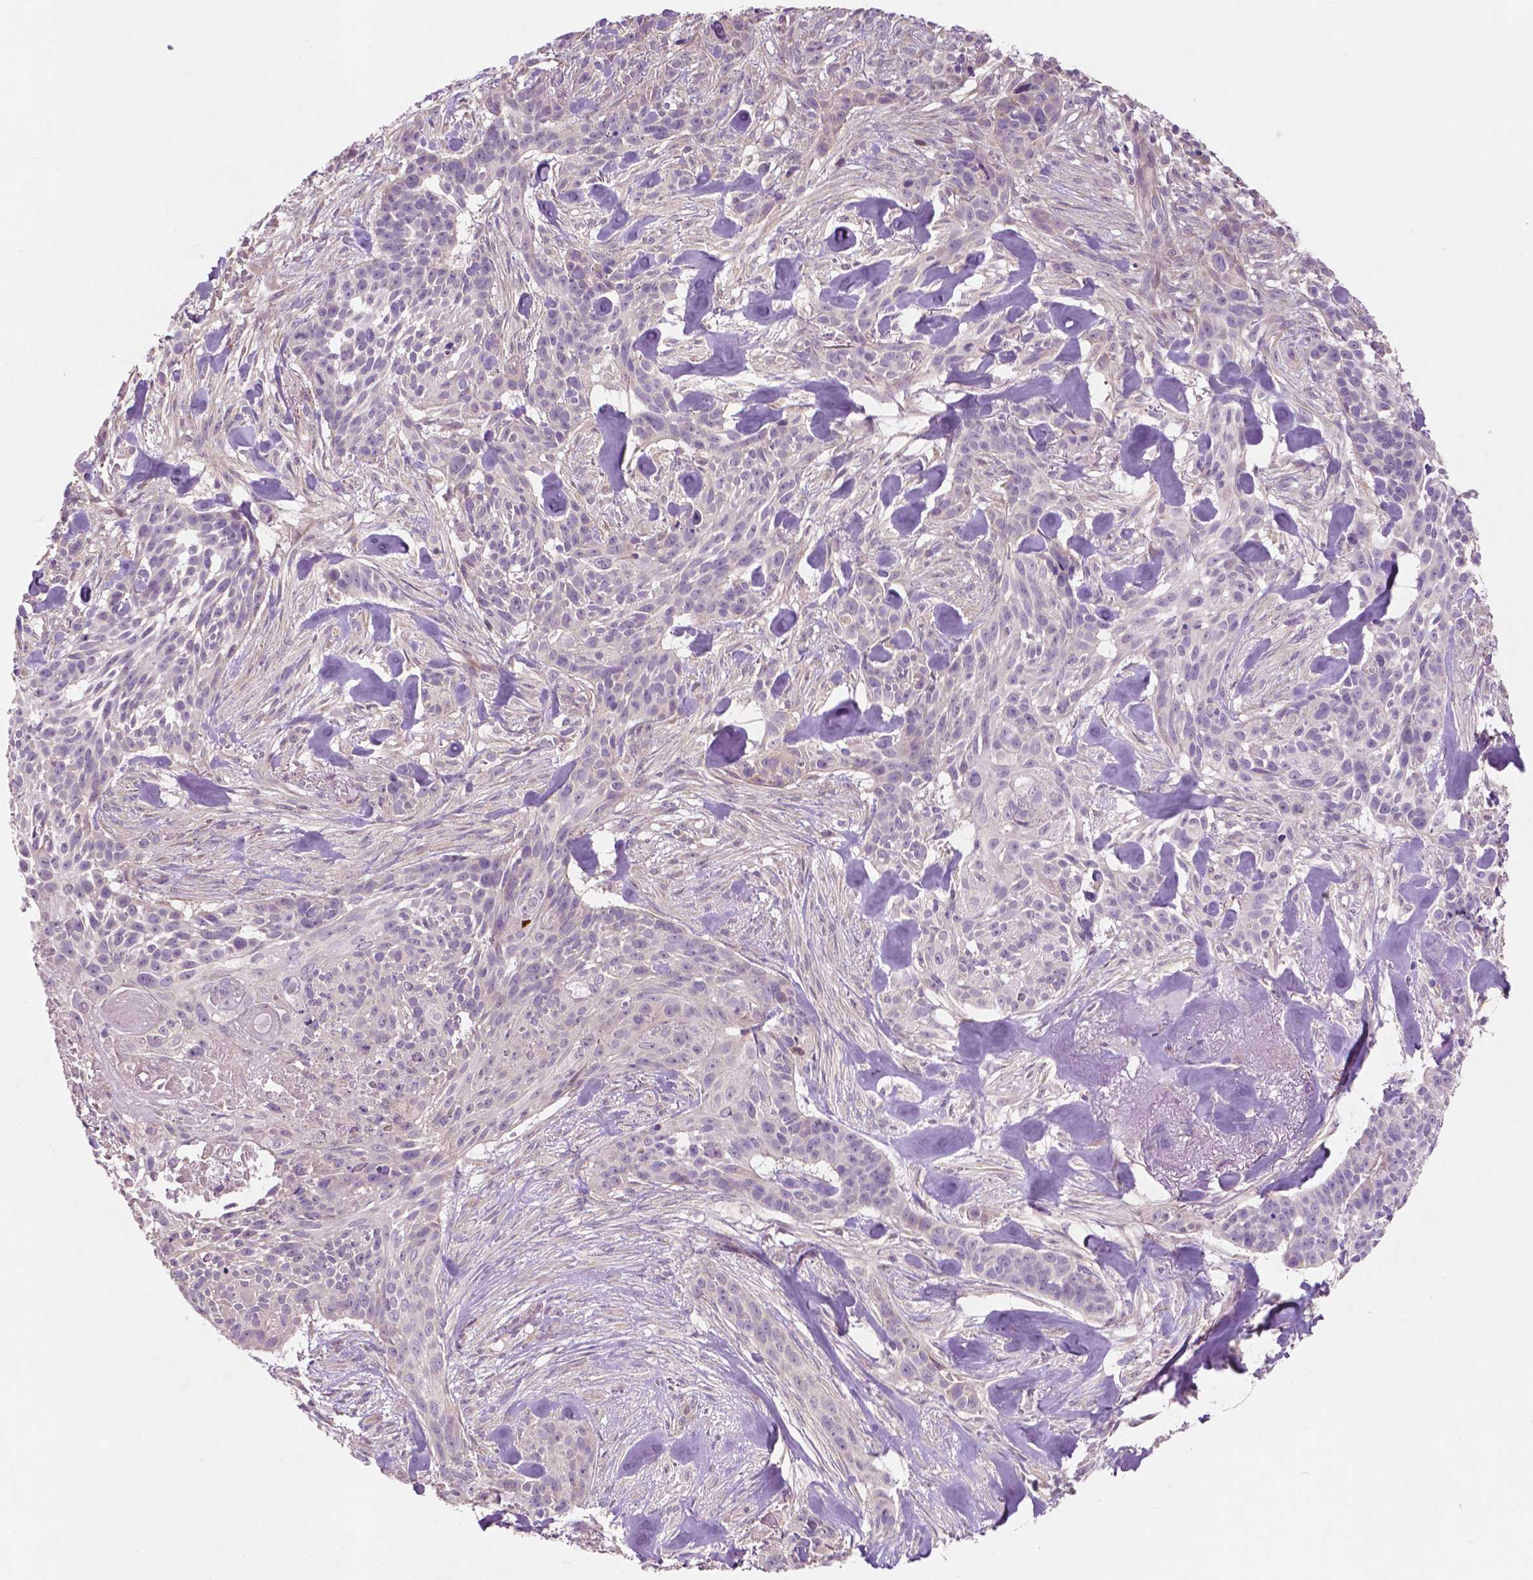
{"staining": {"intensity": "negative", "quantity": "none", "location": "none"}, "tissue": "skin cancer", "cell_type": "Tumor cells", "image_type": "cancer", "snomed": [{"axis": "morphology", "description": "Basal cell carcinoma"}, {"axis": "topography", "description": "Skin"}], "caption": "A high-resolution photomicrograph shows immunohistochemistry (IHC) staining of skin basal cell carcinoma, which displays no significant staining in tumor cells.", "gene": "LRP1B", "patient": {"sex": "male", "age": 87}}